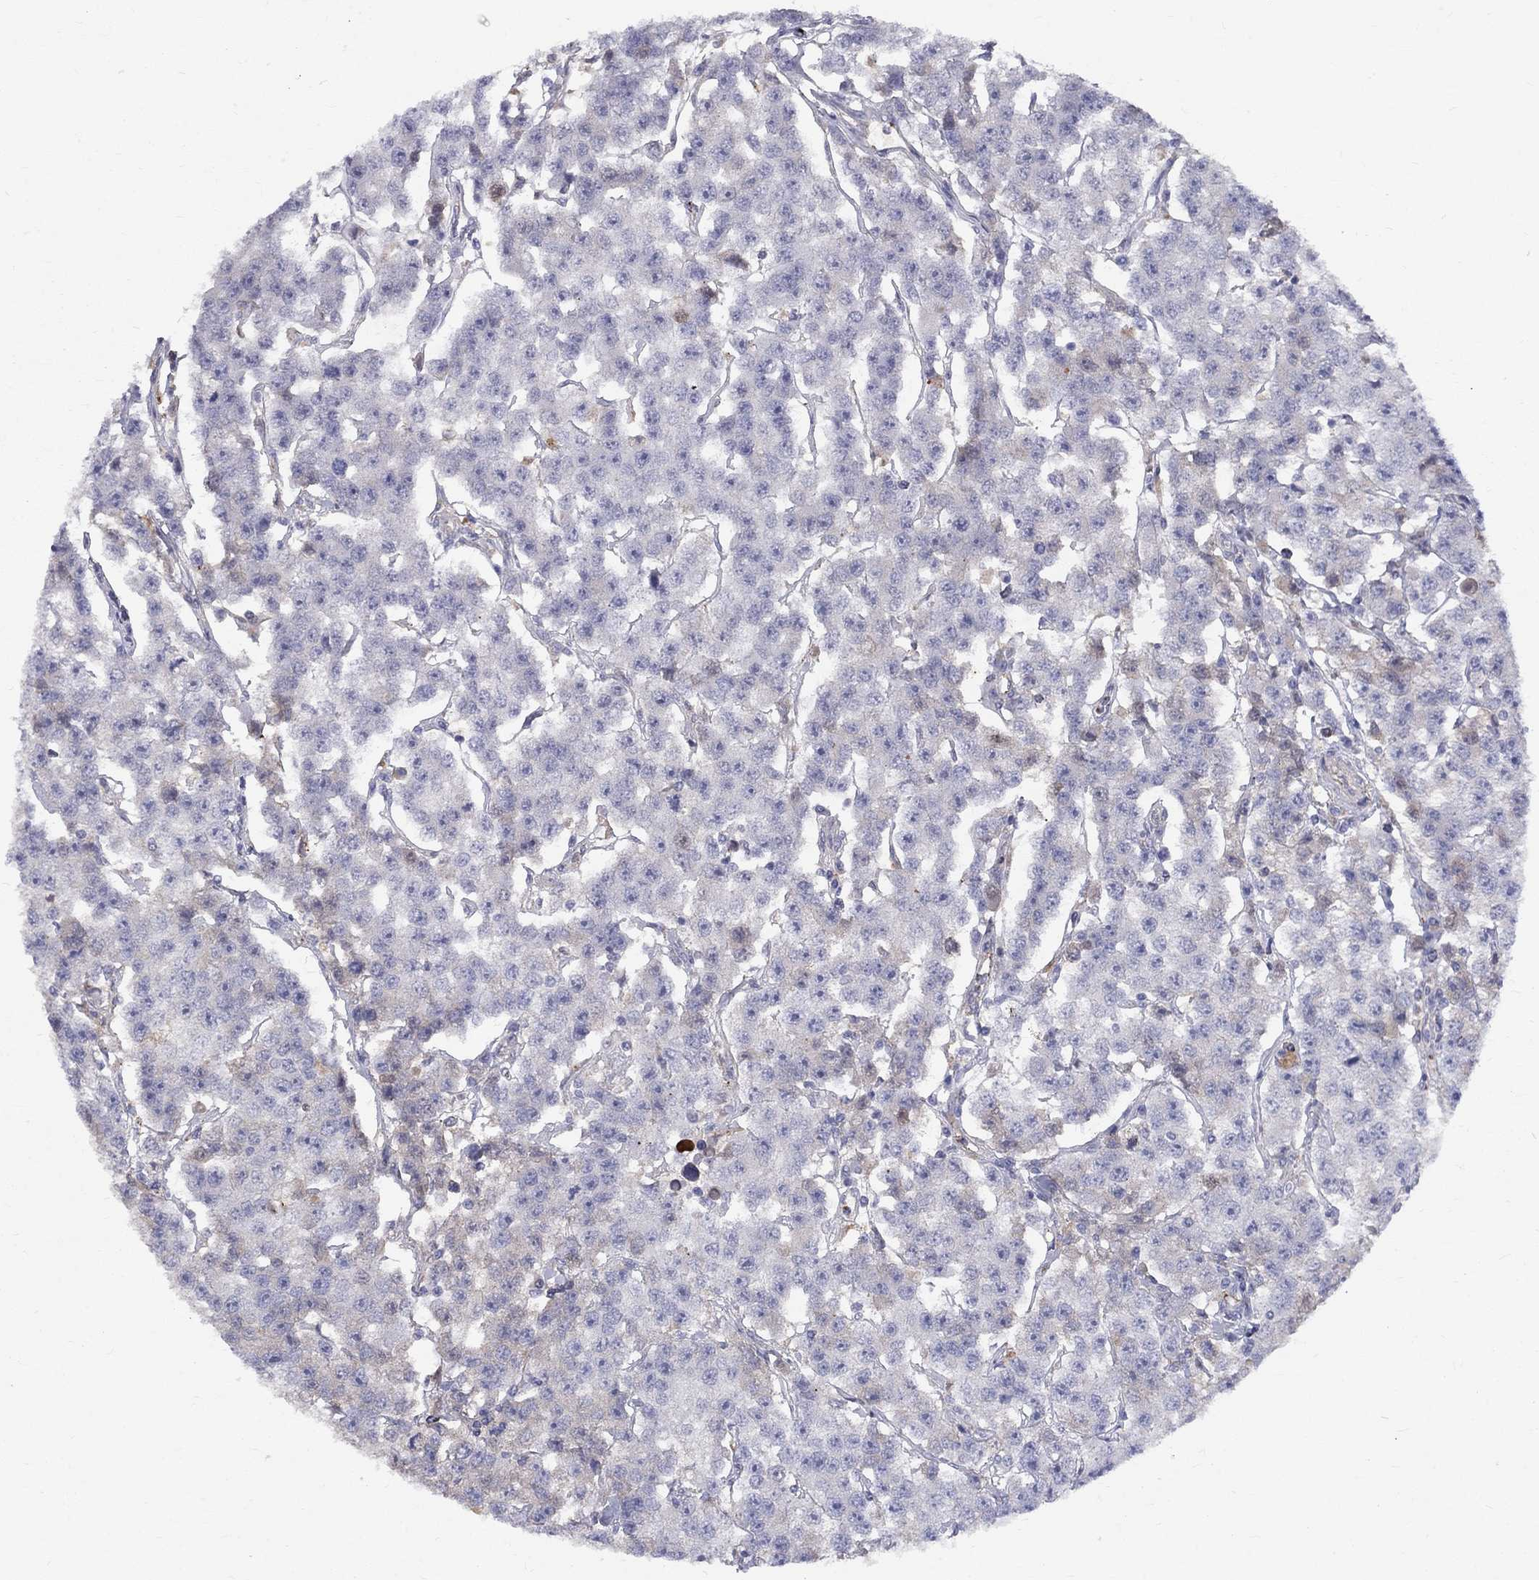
{"staining": {"intensity": "moderate", "quantity": "<25%", "location": "cytoplasmic/membranous"}, "tissue": "testis cancer", "cell_type": "Tumor cells", "image_type": "cancer", "snomed": [{"axis": "morphology", "description": "Seminoma, NOS"}, {"axis": "topography", "description": "Testis"}], "caption": "Immunohistochemistry histopathology image of human testis cancer (seminoma) stained for a protein (brown), which shows low levels of moderate cytoplasmic/membranous staining in approximately <25% of tumor cells.", "gene": "EPDR1", "patient": {"sex": "male", "age": 59}}